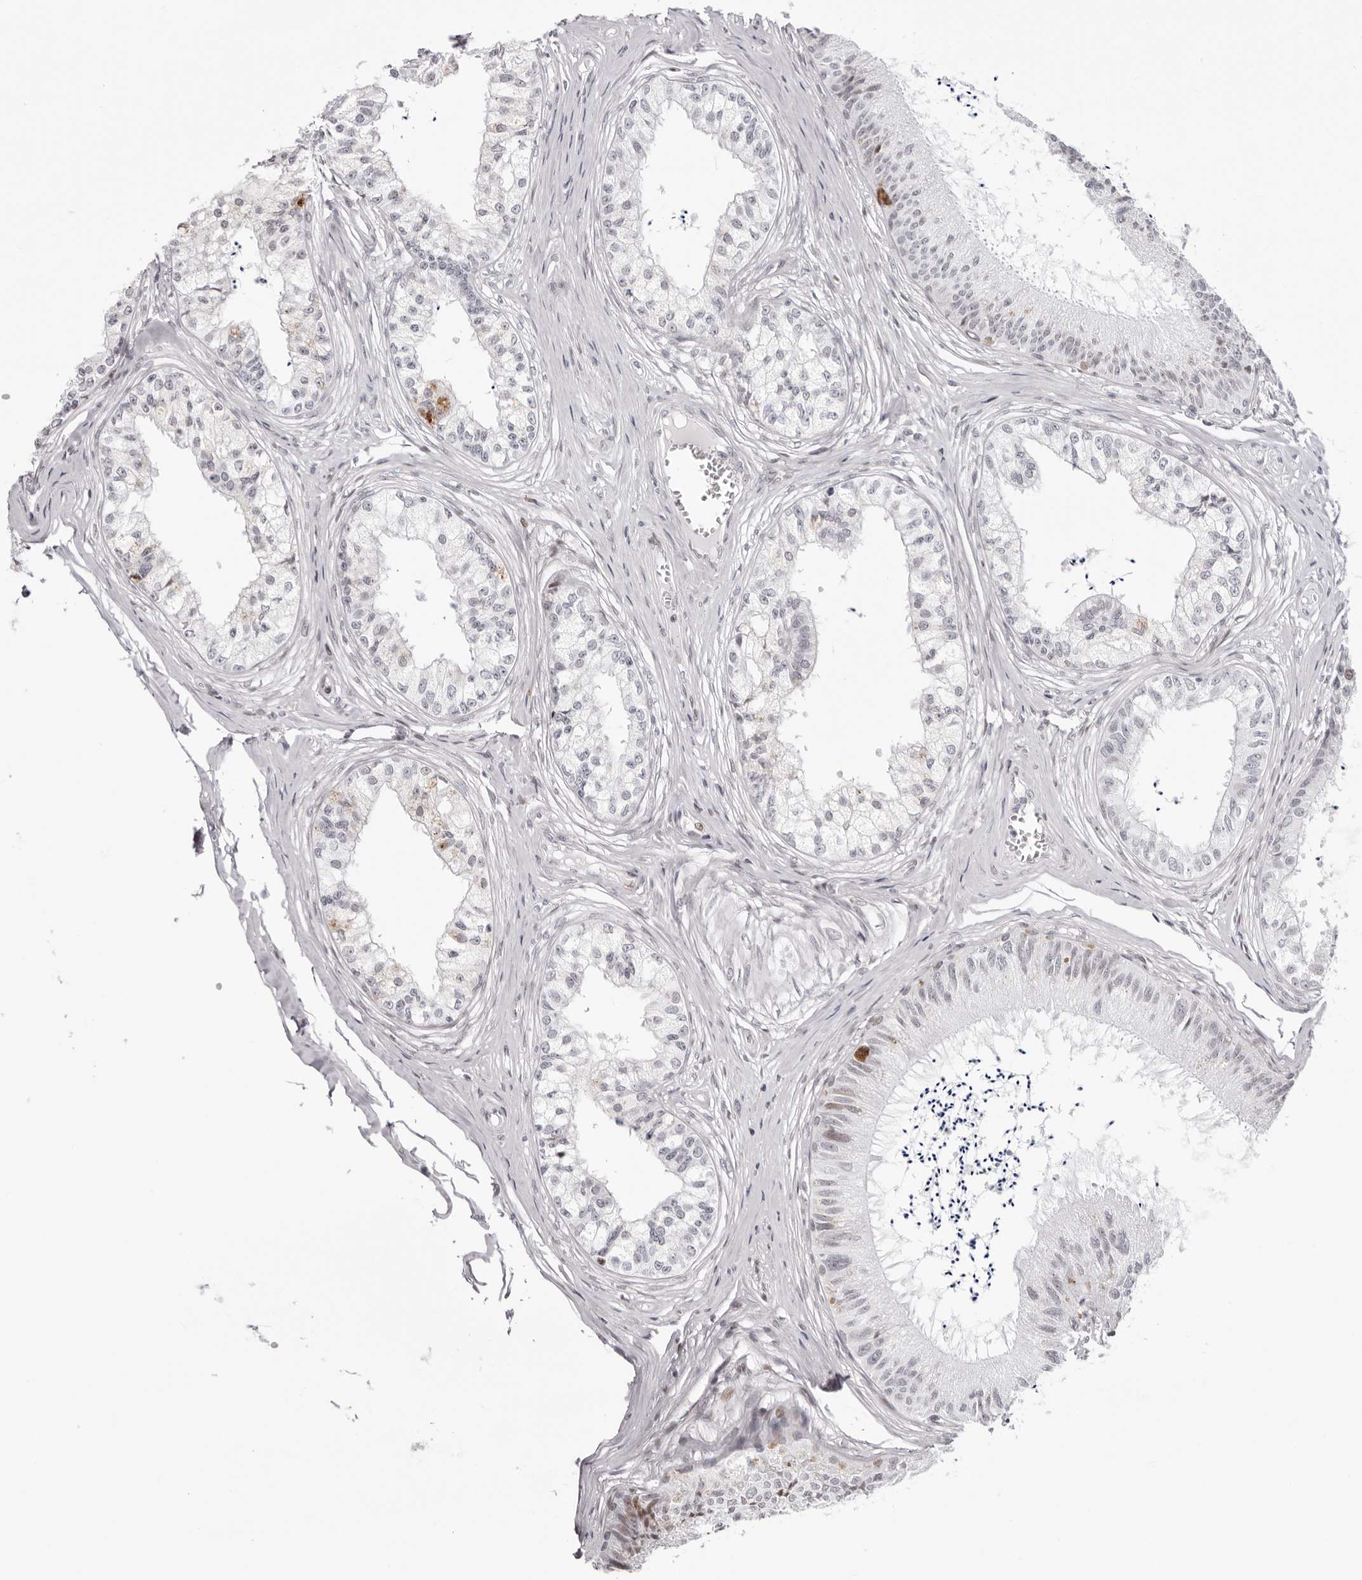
{"staining": {"intensity": "negative", "quantity": "none", "location": "none"}, "tissue": "epididymis", "cell_type": "Glandular cells", "image_type": "normal", "snomed": [{"axis": "morphology", "description": "Normal tissue, NOS"}, {"axis": "topography", "description": "Epididymis"}], "caption": "Human epididymis stained for a protein using IHC demonstrates no staining in glandular cells.", "gene": "NTPCR", "patient": {"sex": "male", "age": 79}}